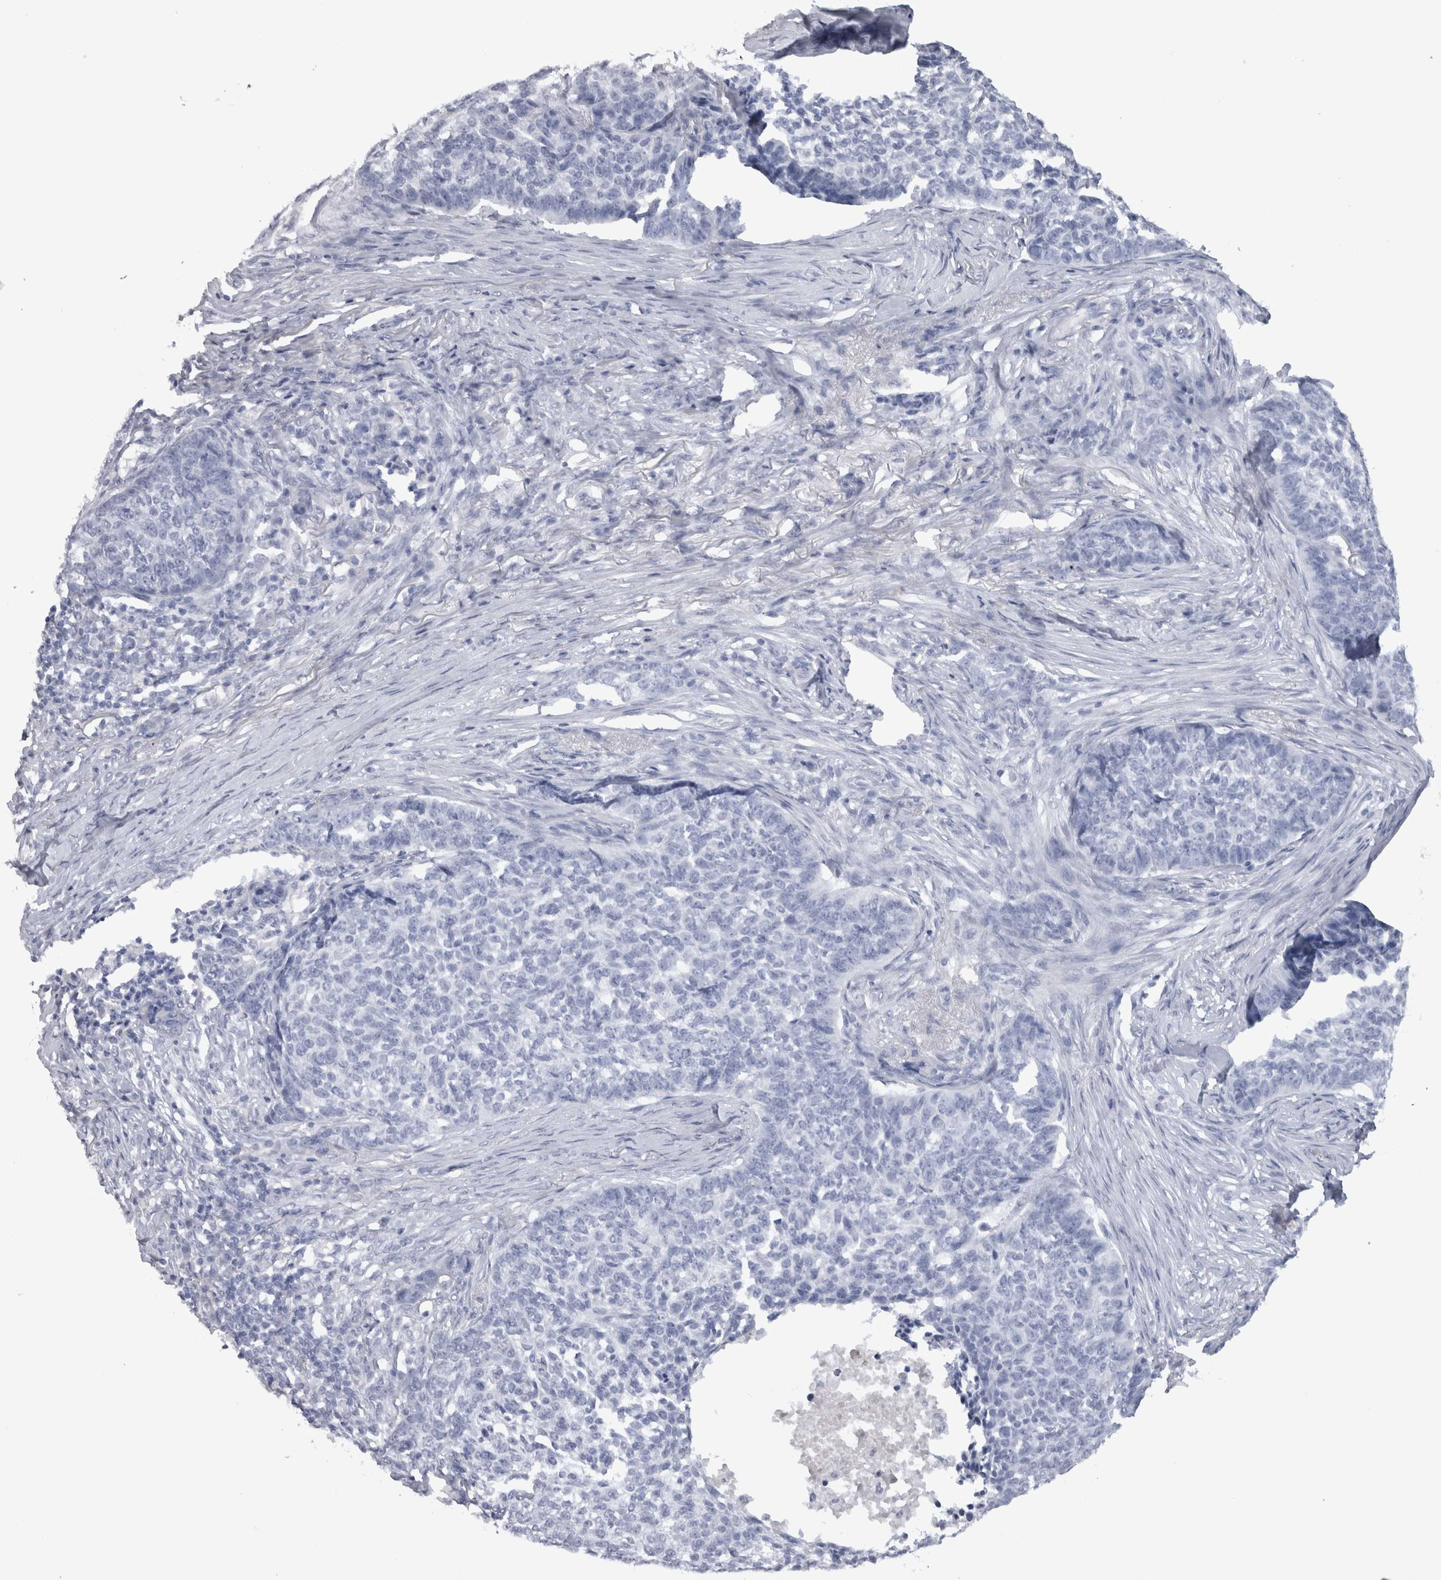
{"staining": {"intensity": "negative", "quantity": "none", "location": "none"}, "tissue": "skin cancer", "cell_type": "Tumor cells", "image_type": "cancer", "snomed": [{"axis": "morphology", "description": "Basal cell carcinoma"}, {"axis": "topography", "description": "Skin"}], "caption": "Tumor cells show no significant positivity in skin cancer (basal cell carcinoma).", "gene": "ADAM2", "patient": {"sex": "male", "age": 85}}